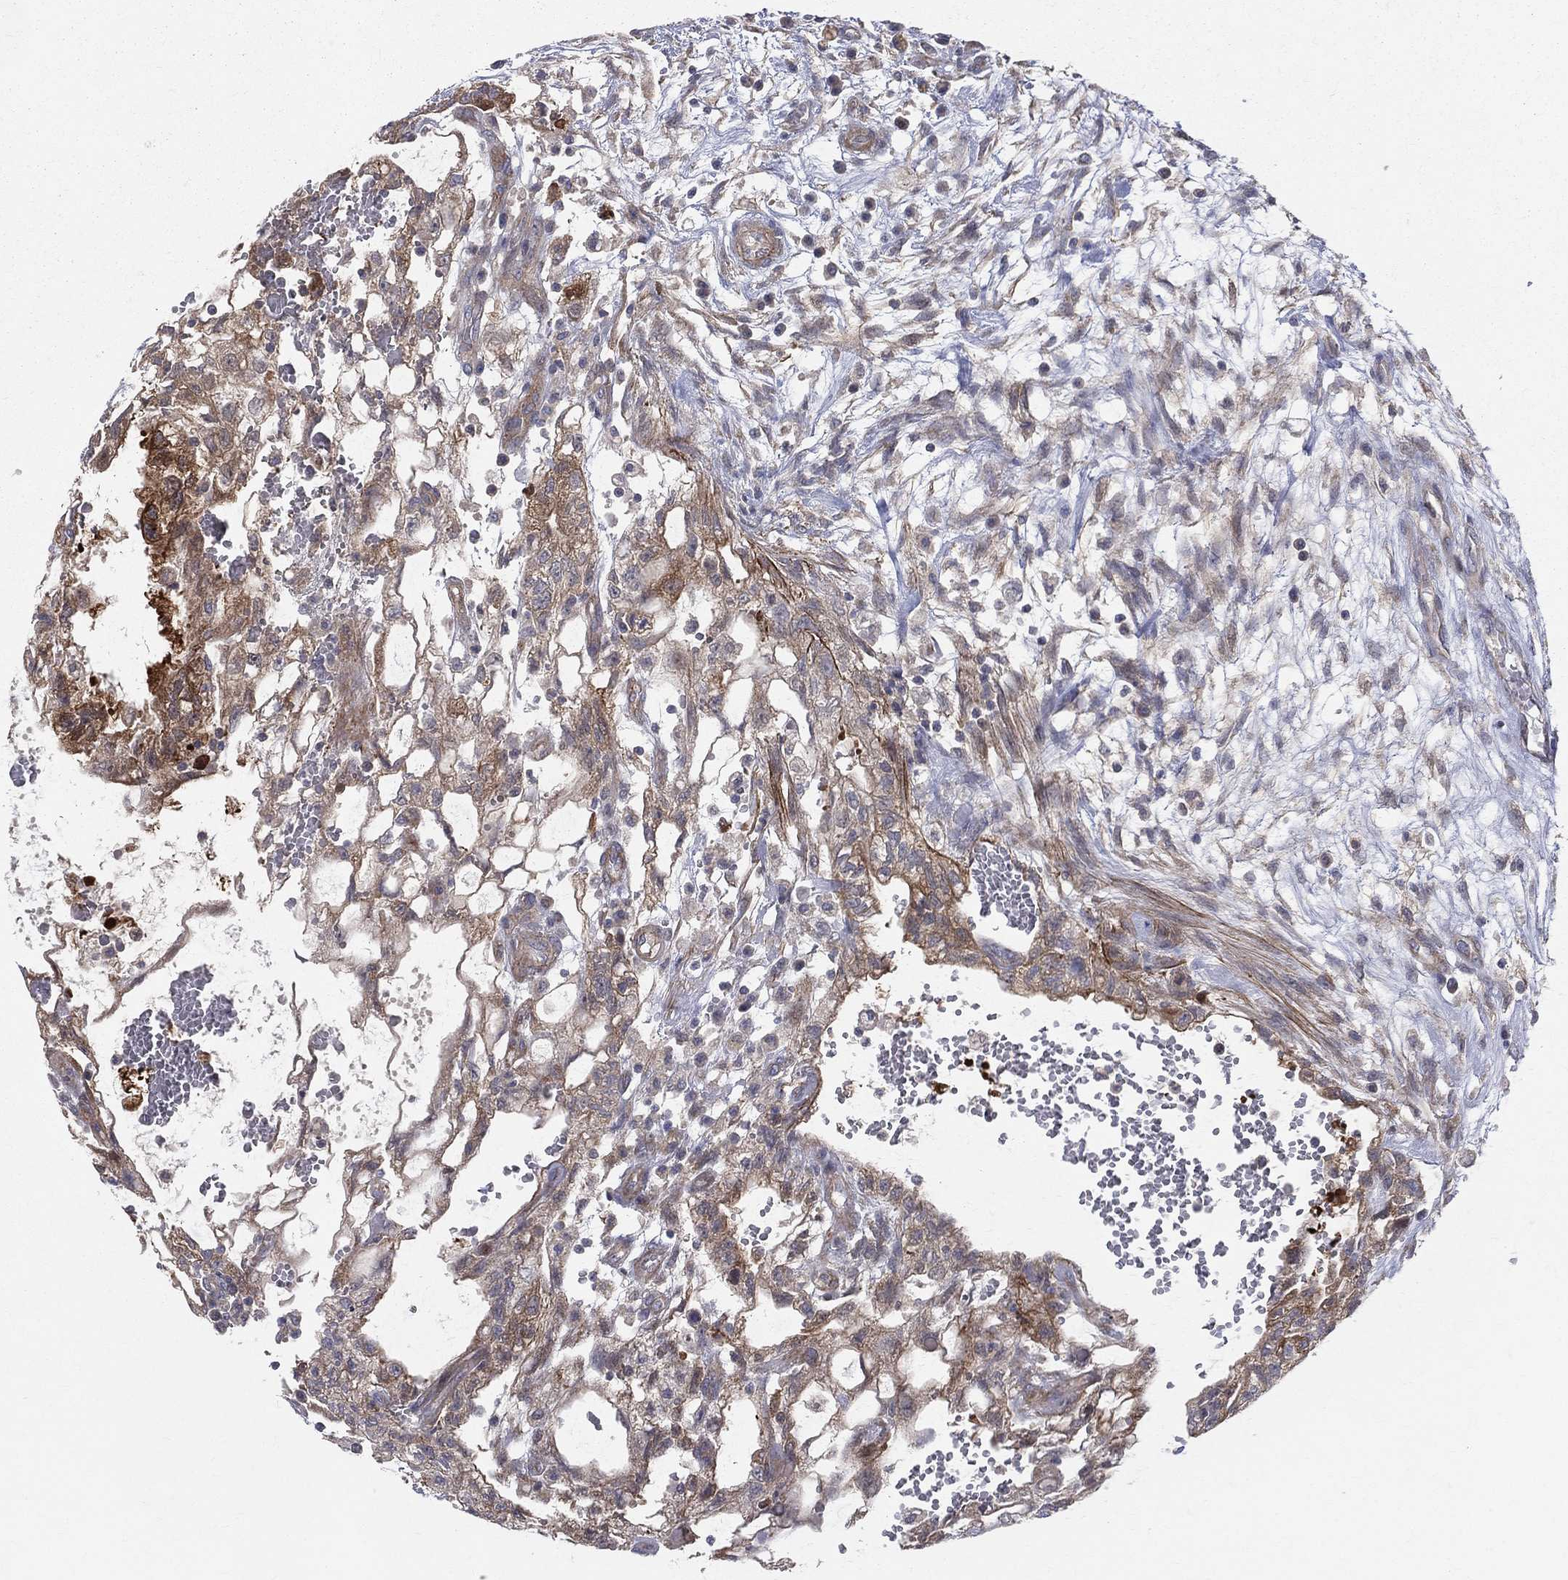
{"staining": {"intensity": "moderate", "quantity": "25%-75%", "location": "cytoplasmic/membranous"}, "tissue": "testis cancer", "cell_type": "Tumor cells", "image_type": "cancer", "snomed": [{"axis": "morphology", "description": "Normal tissue, NOS"}, {"axis": "morphology", "description": "Carcinoma, Embryonal, NOS"}, {"axis": "topography", "description": "Testis"}, {"axis": "topography", "description": "Epididymis"}], "caption": "Brown immunohistochemical staining in human embryonal carcinoma (testis) displays moderate cytoplasmic/membranous expression in approximately 25%-75% of tumor cells.", "gene": "POMZP3", "patient": {"sex": "male", "age": 32}}